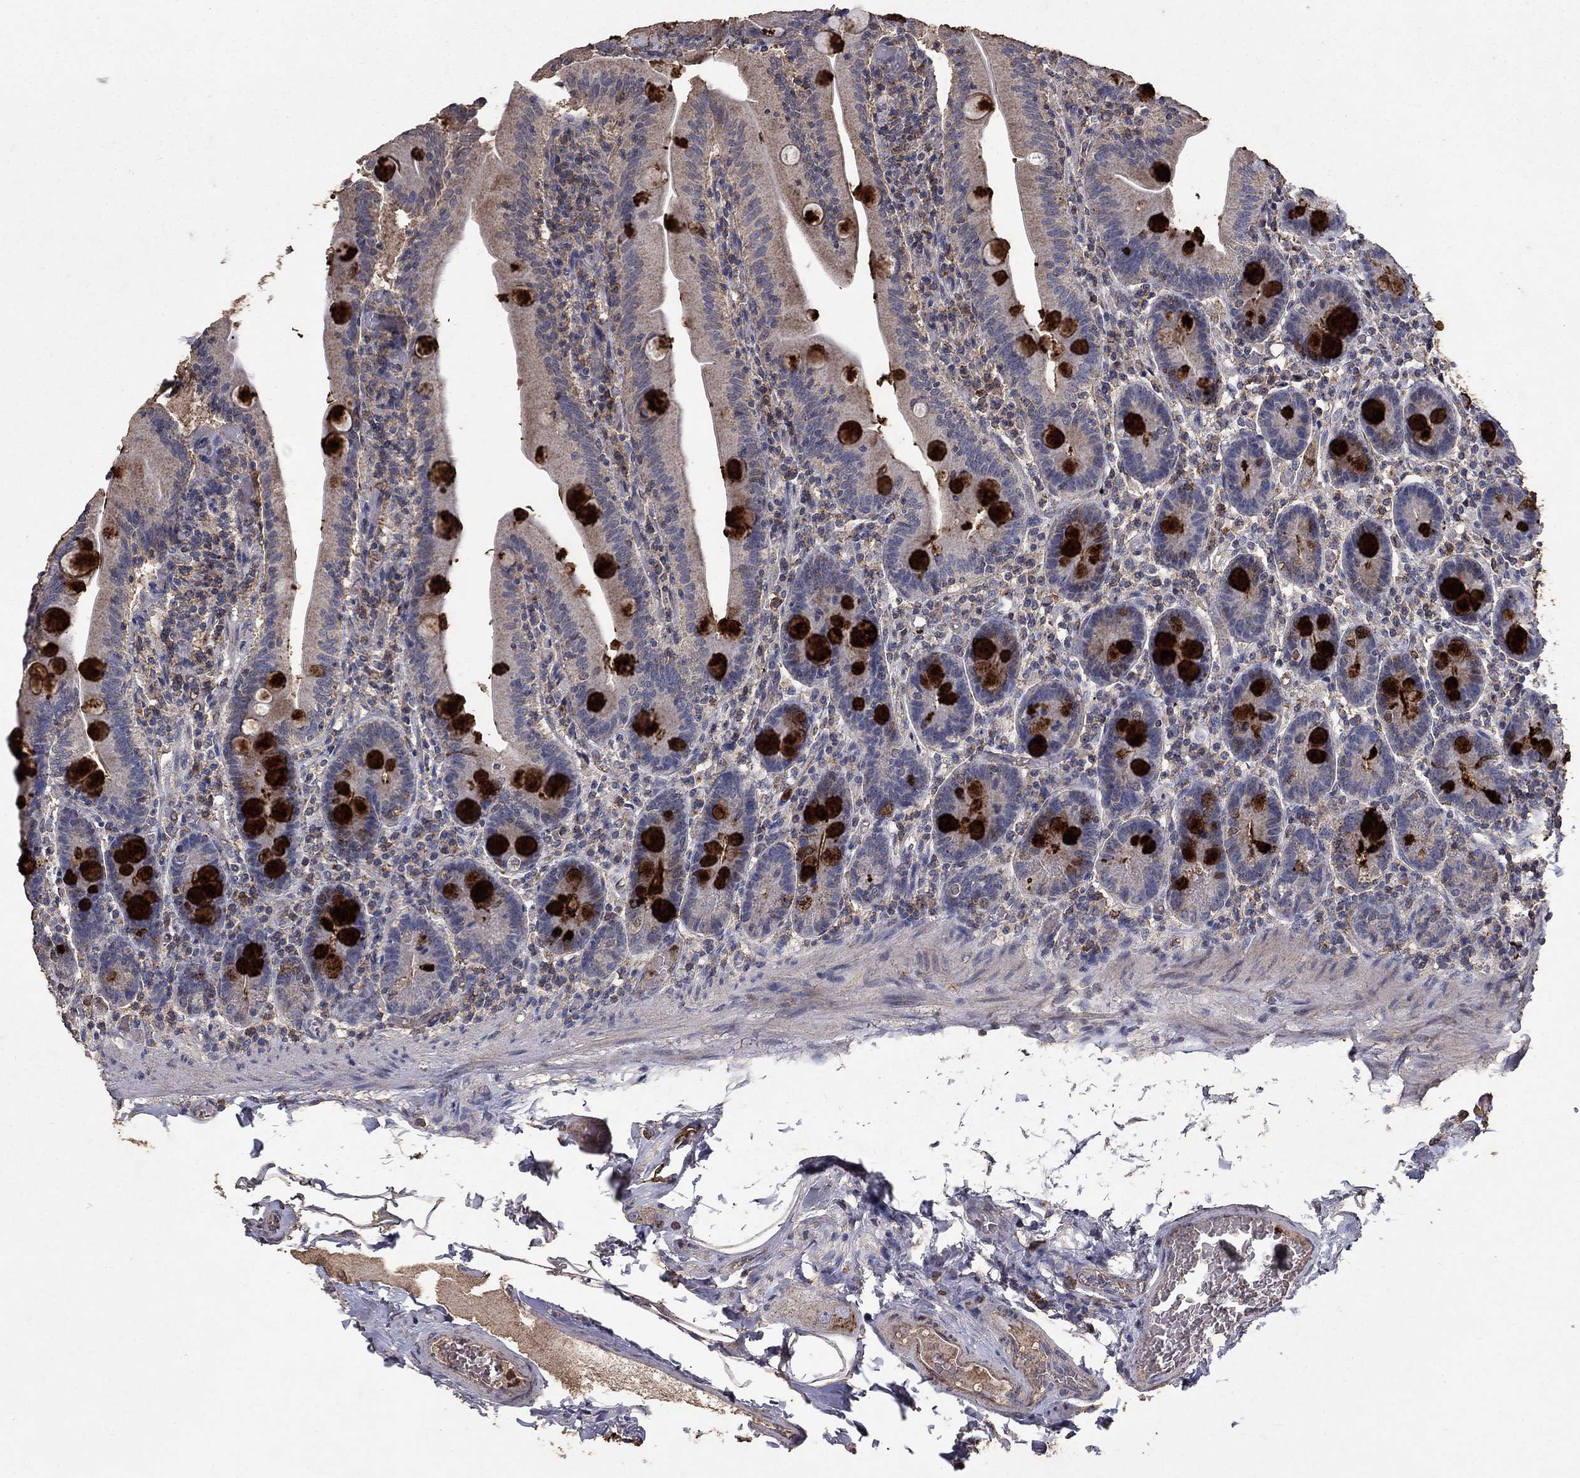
{"staining": {"intensity": "strong", "quantity": "25%-75%", "location": "cytoplasmic/membranous"}, "tissue": "small intestine", "cell_type": "Glandular cells", "image_type": "normal", "snomed": [{"axis": "morphology", "description": "Normal tissue, NOS"}, {"axis": "topography", "description": "Small intestine"}], "caption": "DAB (3,3'-diaminobenzidine) immunohistochemical staining of unremarkable small intestine demonstrates strong cytoplasmic/membranous protein positivity in approximately 25%-75% of glandular cells. Nuclei are stained in blue.", "gene": "CD24", "patient": {"sex": "male", "age": 37}}